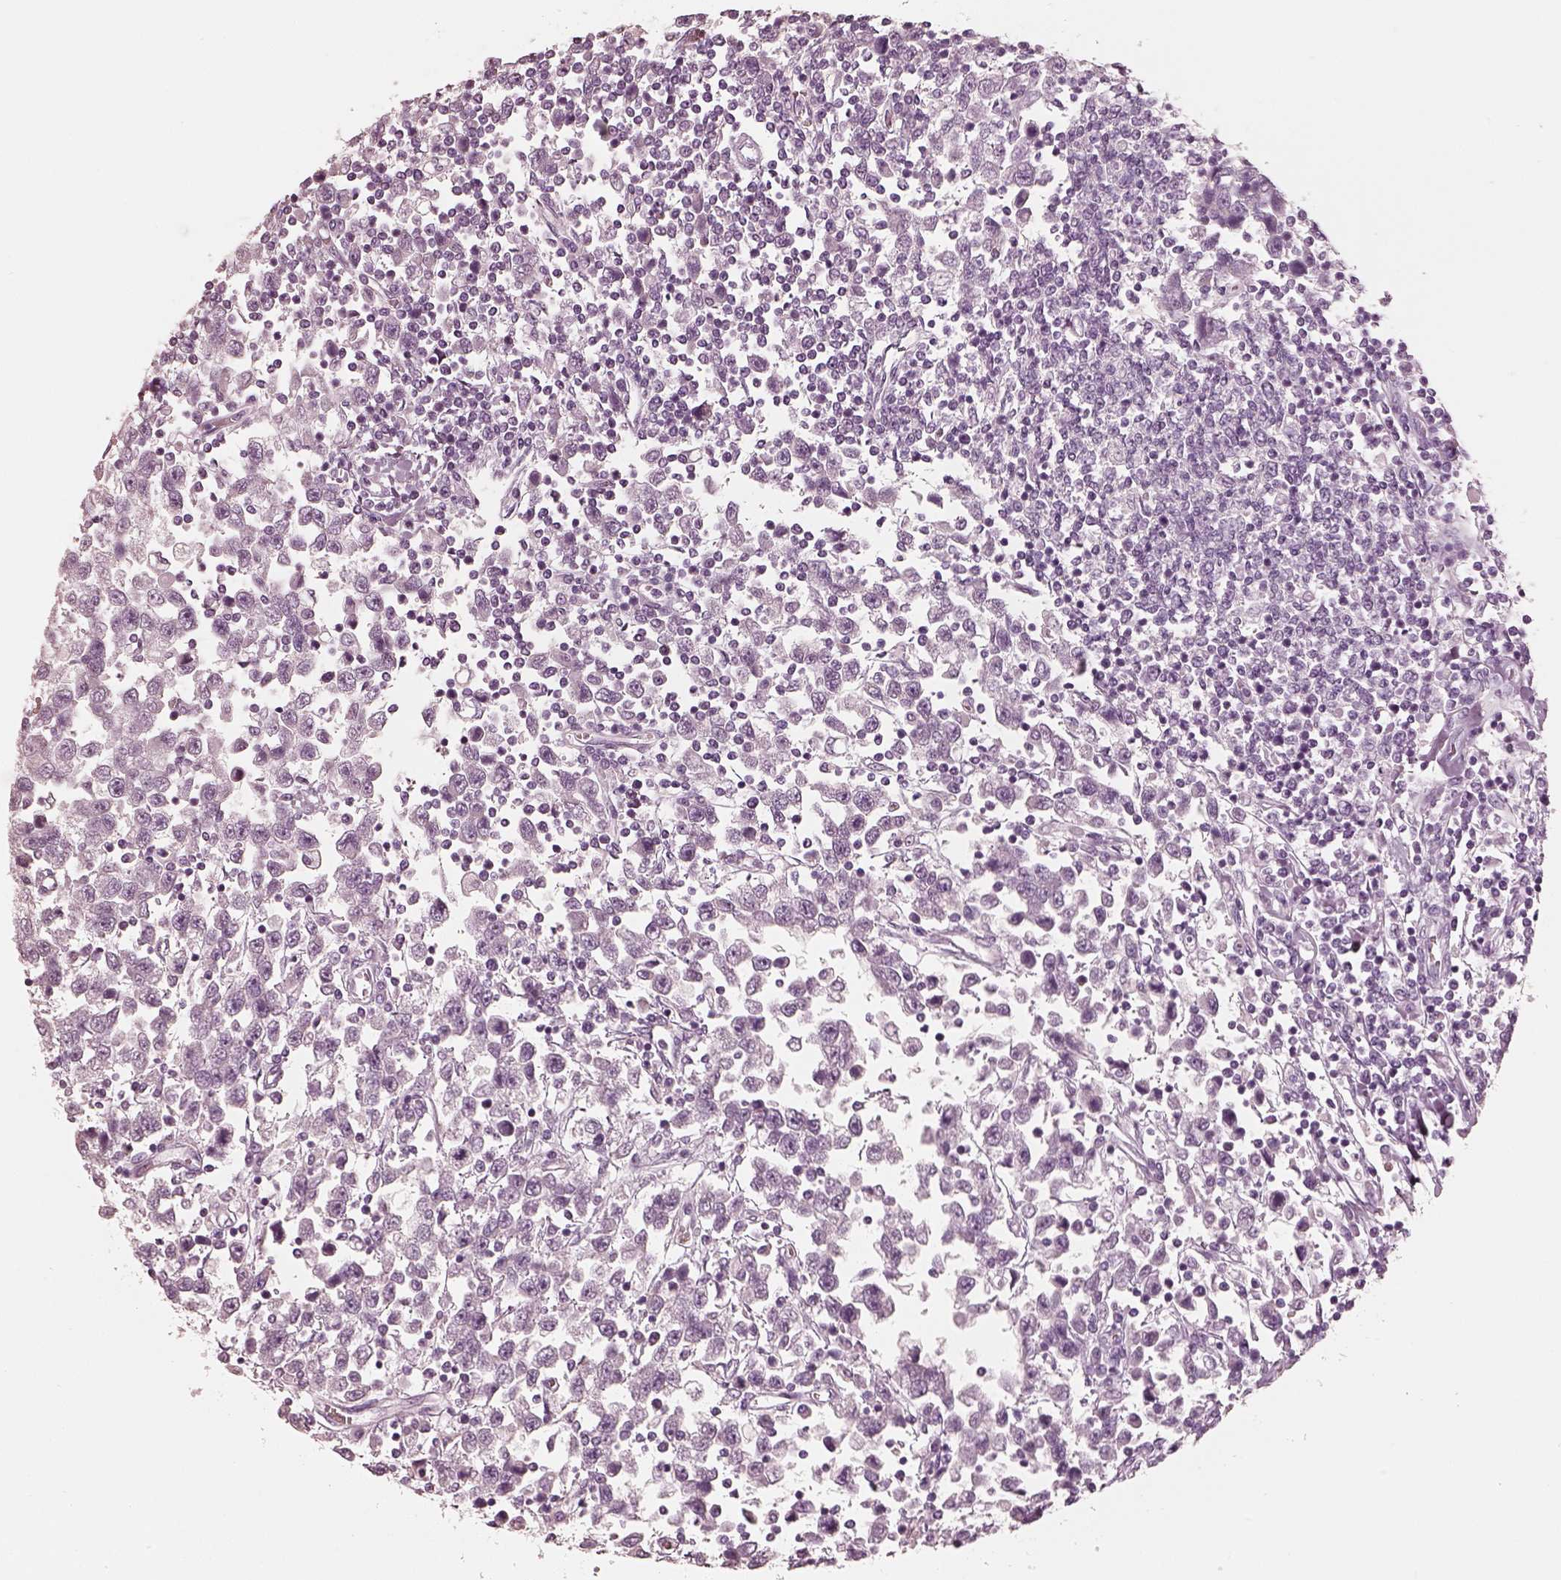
{"staining": {"intensity": "negative", "quantity": "none", "location": "none"}, "tissue": "testis cancer", "cell_type": "Tumor cells", "image_type": "cancer", "snomed": [{"axis": "morphology", "description": "Seminoma, NOS"}, {"axis": "topography", "description": "Testis"}], "caption": "Immunohistochemical staining of testis cancer (seminoma) exhibits no significant expression in tumor cells. The staining is performed using DAB (3,3'-diaminobenzidine) brown chromogen with nuclei counter-stained in using hematoxylin.", "gene": "R3HDML", "patient": {"sex": "male", "age": 34}}